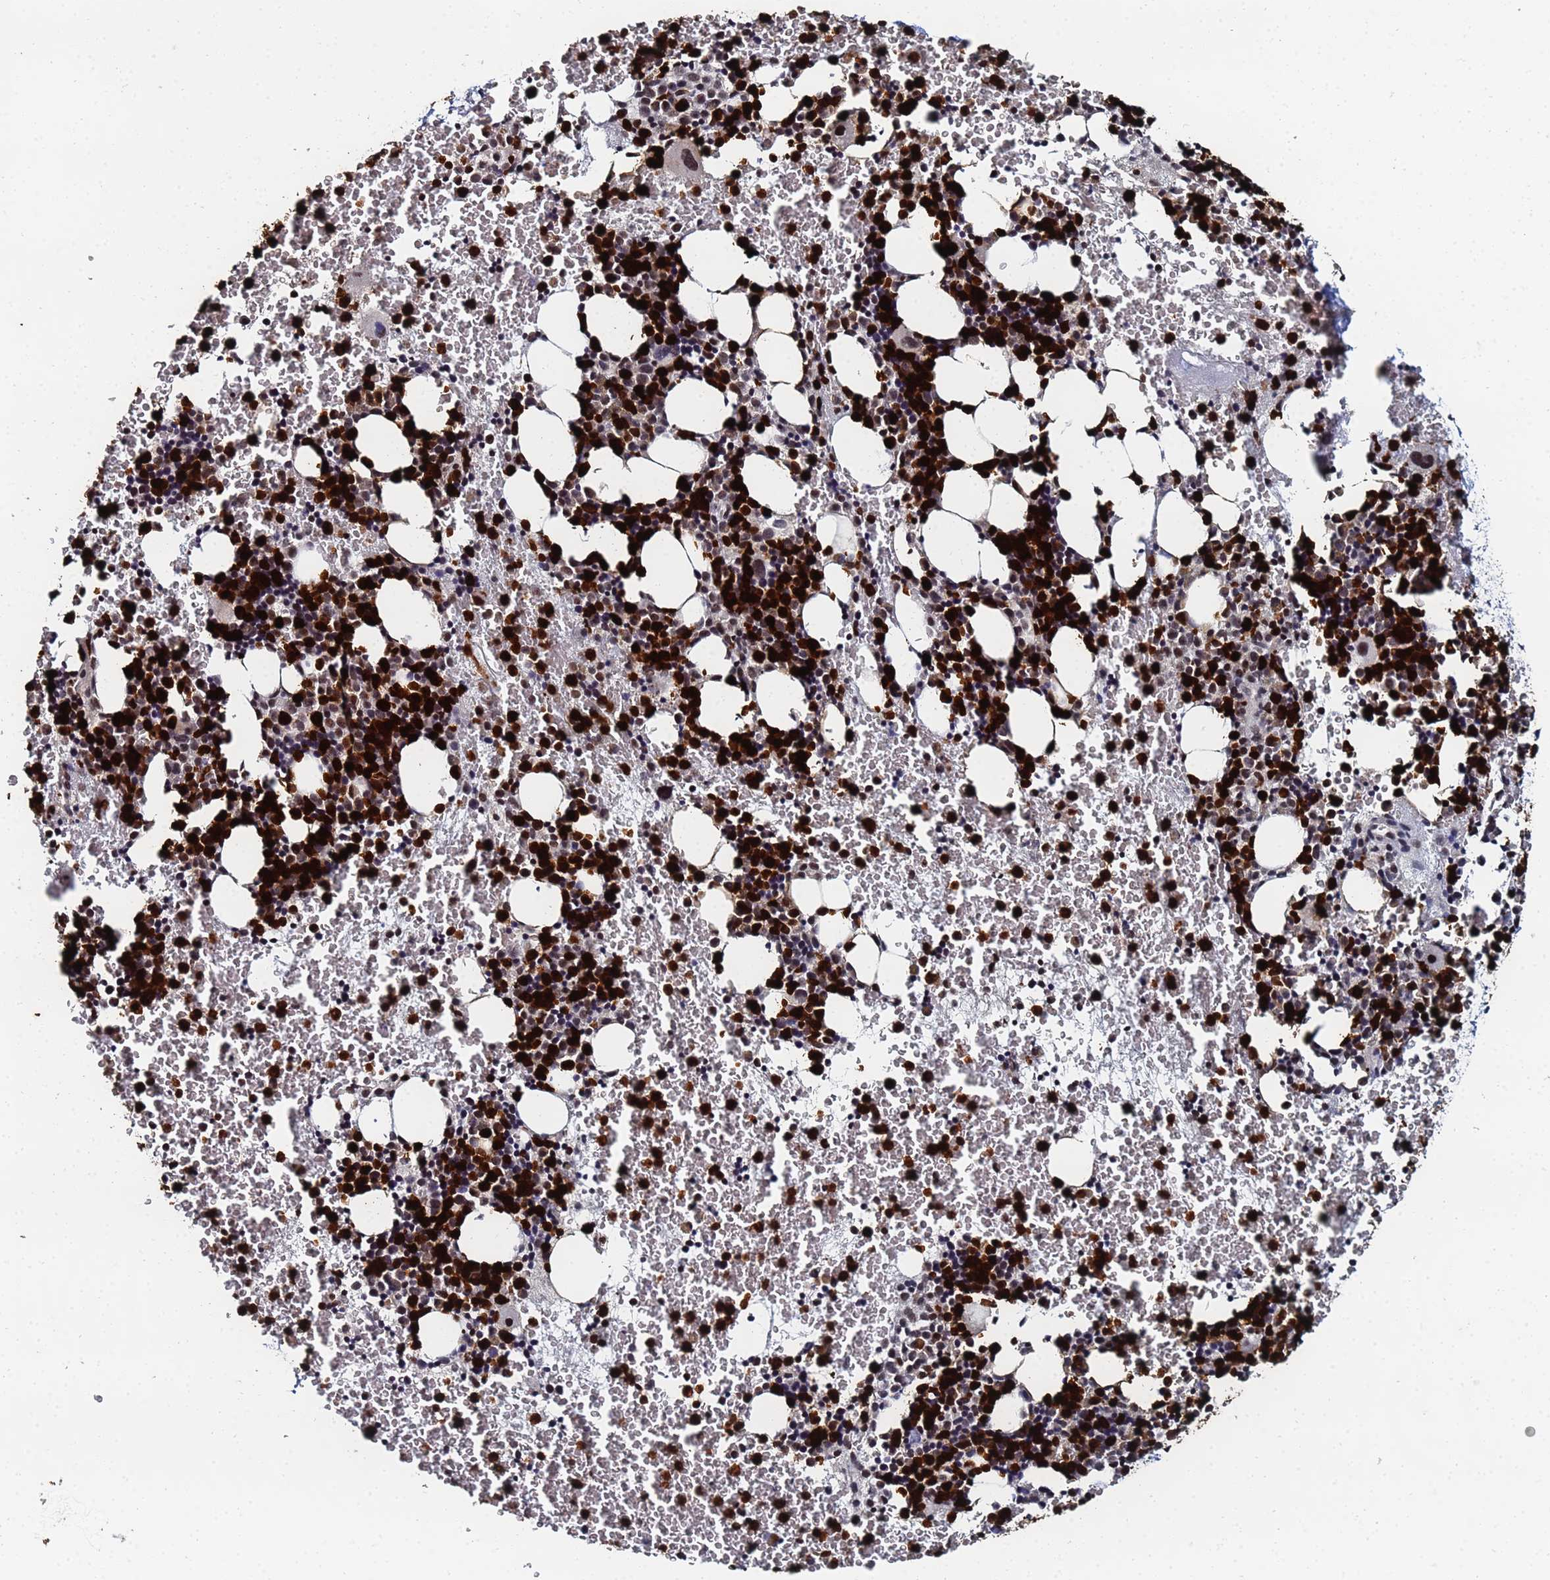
{"staining": {"intensity": "strong", "quantity": "25%-75%", "location": "nuclear"}, "tissue": "bone marrow", "cell_type": "Hematopoietic cells", "image_type": "normal", "snomed": [{"axis": "morphology", "description": "Normal tissue, NOS"}, {"axis": "topography", "description": "Bone marrow"}], "caption": "Bone marrow stained for a protein demonstrates strong nuclear positivity in hematopoietic cells. (DAB = brown stain, brightfield microscopy at high magnification).", "gene": "MTCL1", "patient": {"sex": "male", "age": 11}}